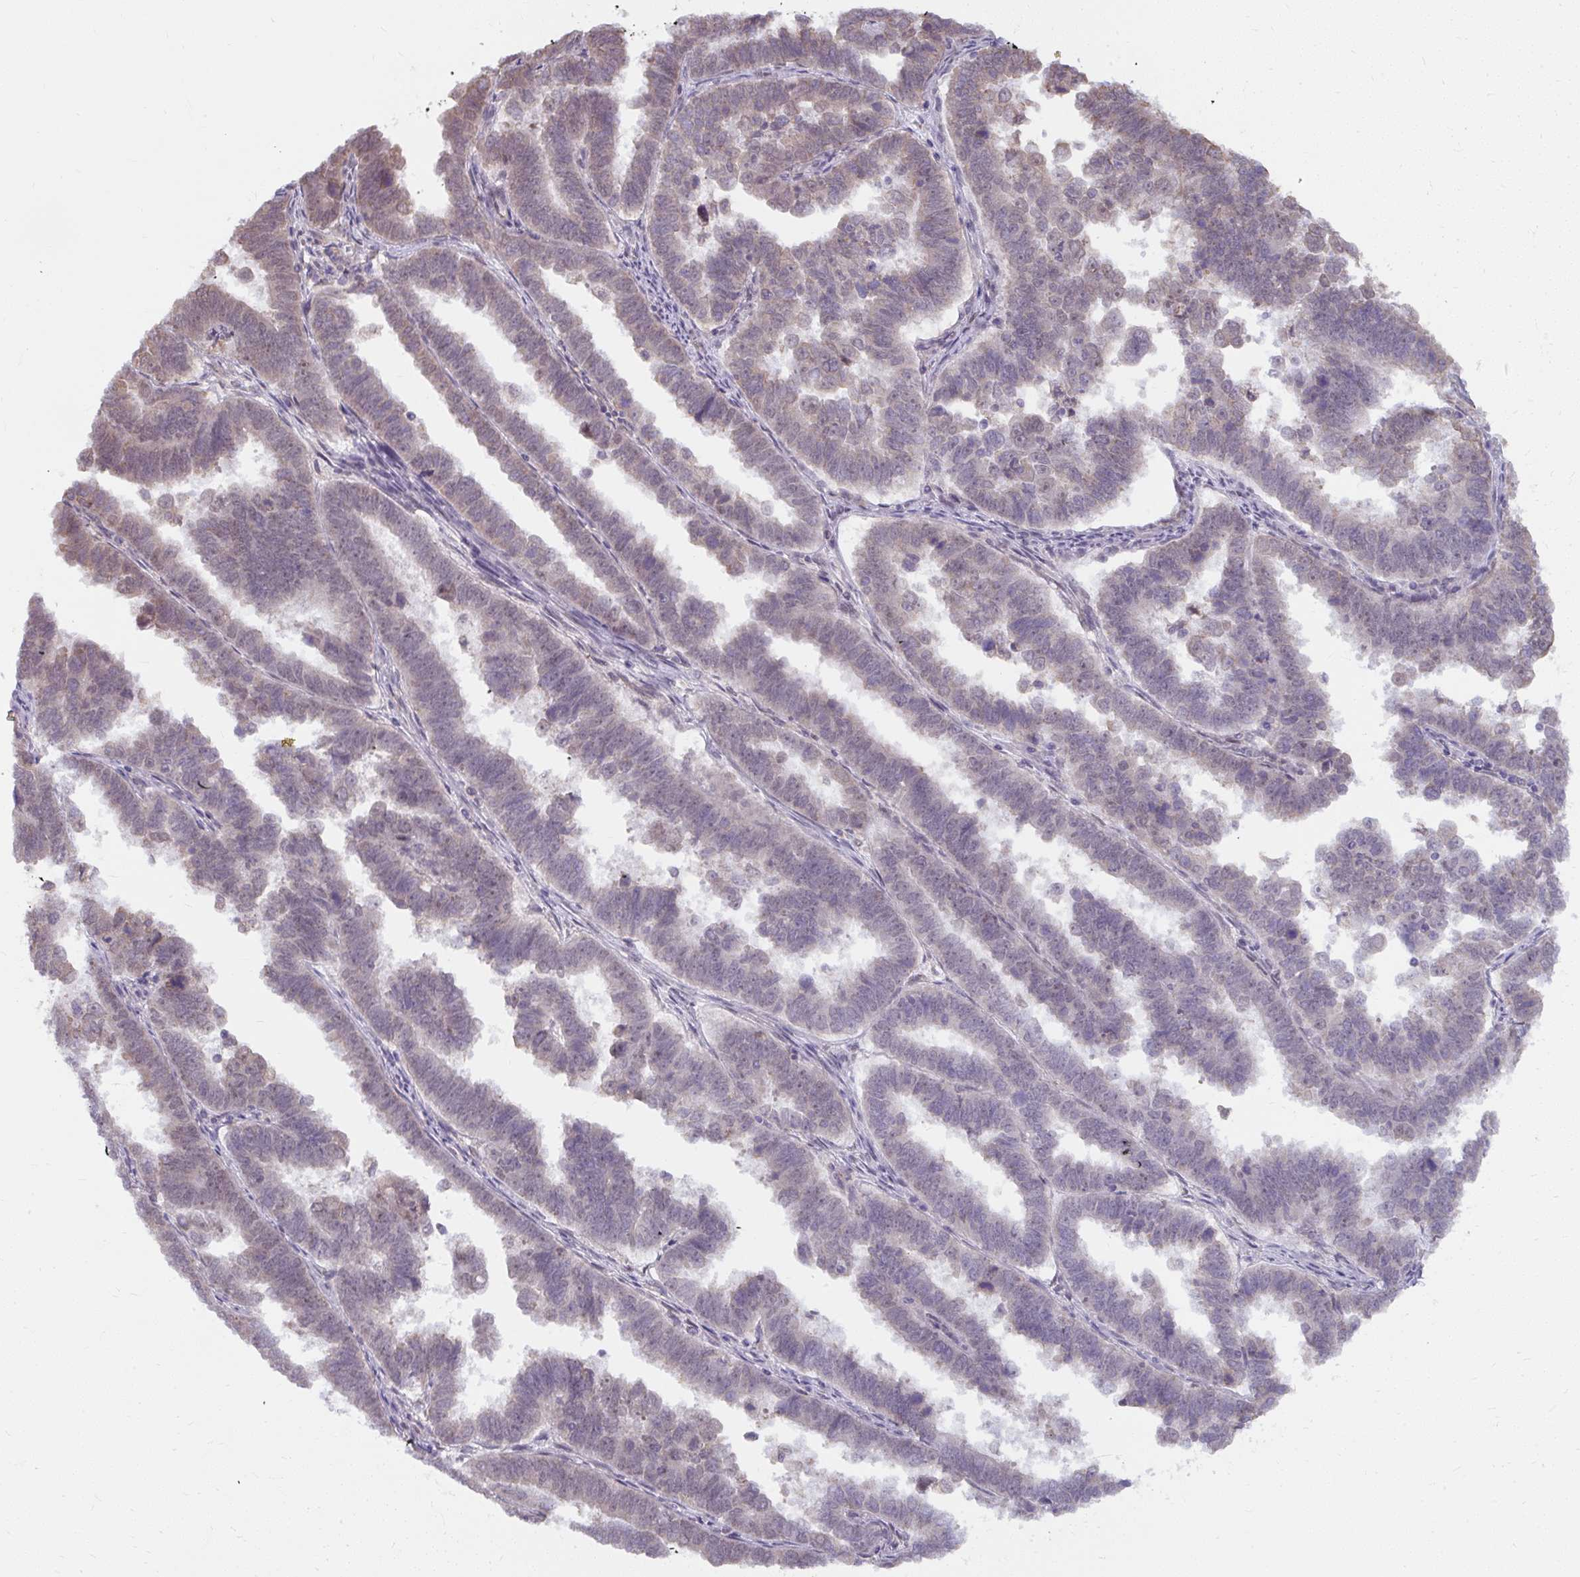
{"staining": {"intensity": "weak", "quantity": "<25%", "location": "cytoplasmic/membranous"}, "tissue": "endometrial cancer", "cell_type": "Tumor cells", "image_type": "cancer", "snomed": [{"axis": "morphology", "description": "Adenocarcinoma, NOS"}, {"axis": "topography", "description": "Endometrium"}], "caption": "DAB immunohistochemical staining of adenocarcinoma (endometrial) demonstrates no significant staining in tumor cells.", "gene": "NMNAT1", "patient": {"sex": "female", "age": 75}}